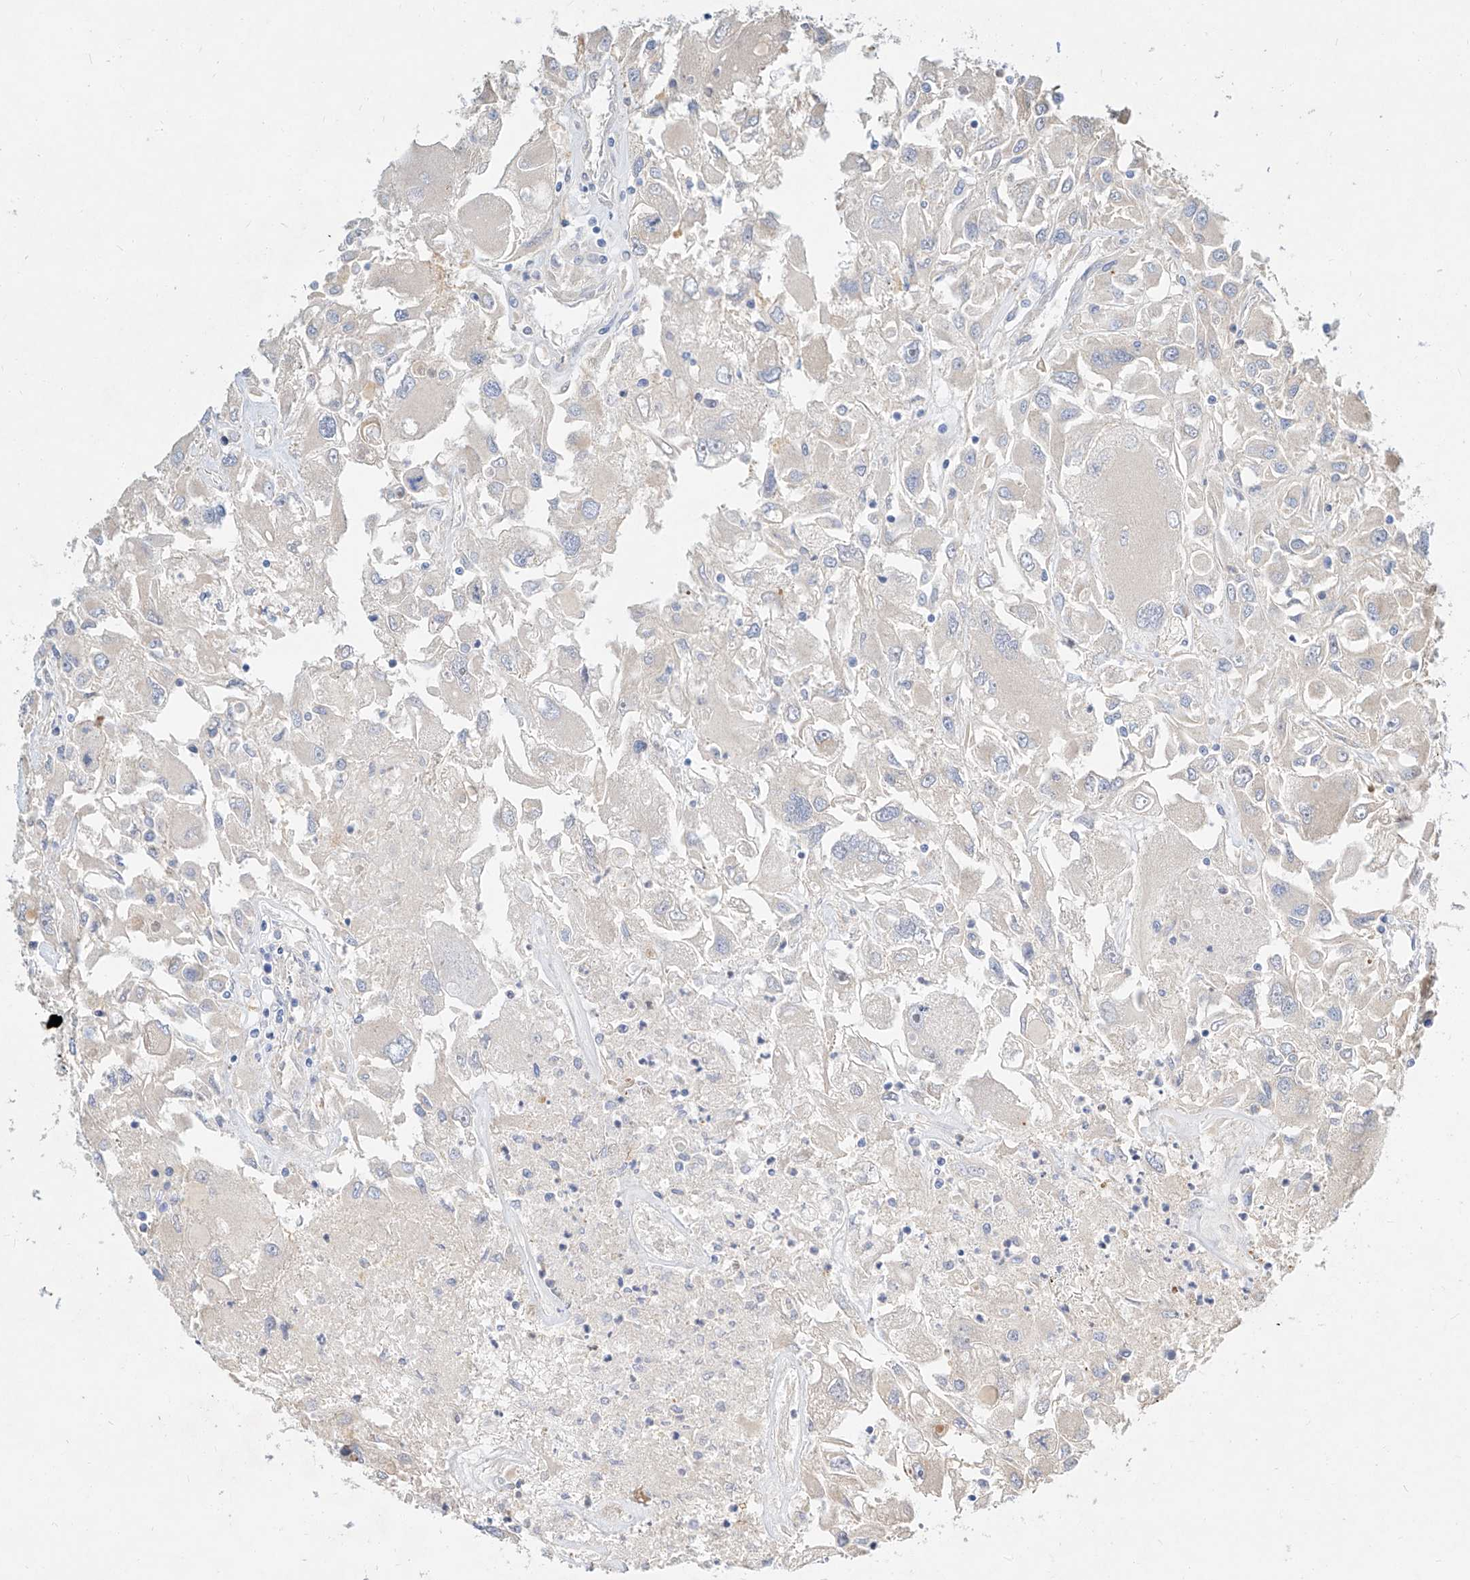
{"staining": {"intensity": "negative", "quantity": "none", "location": "none"}, "tissue": "renal cancer", "cell_type": "Tumor cells", "image_type": "cancer", "snomed": [{"axis": "morphology", "description": "Adenocarcinoma, NOS"}, {"axis": "topography", "description": "Kidney"}], "caption": "Protein analysis of renal cancer reveals no significant expression in tumor cells.", "gene": "KCNH5", "patient": {"sex": "female", "age": 52}}